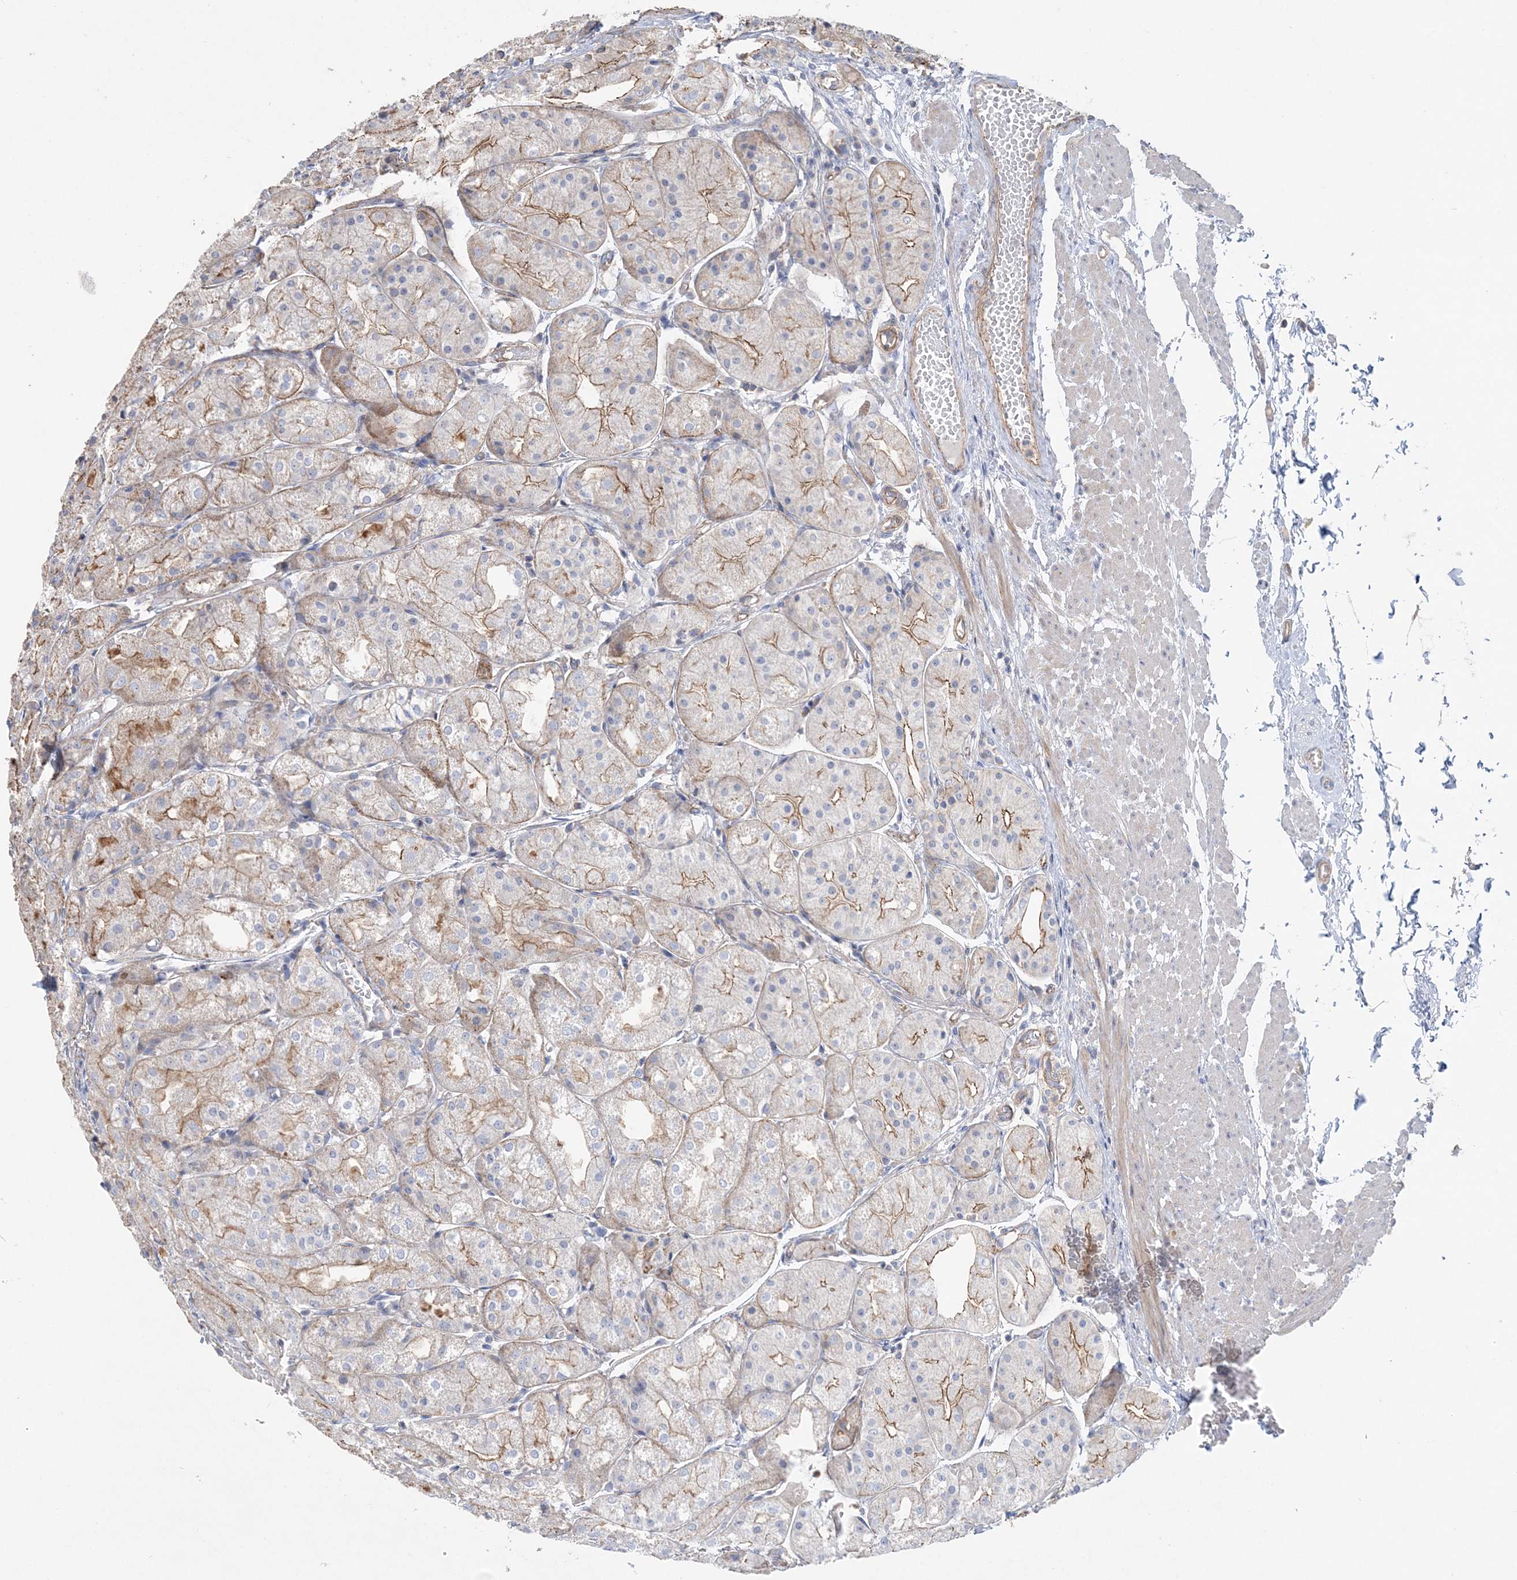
{"staining": {"intensity": "moderate", "quantity": "<25%", "location": "cytoplasmic/membranous"}, "tissue": "stomach", "cell_type": "Glandular cells", "image_type": "normal", "snomed": [{"axis": "morphology", "description": "Normal tissue, NOS"}, {"axis": "topography", "description": "Stomach, upper"}], "caption": "A low amount of moderate cytoplasmic/membranous staining is seen in approximately <25% of glandular cells in unremarkable stomach.", "gene": "PIGC", "patient": {"sex": "male", "age": 72}}